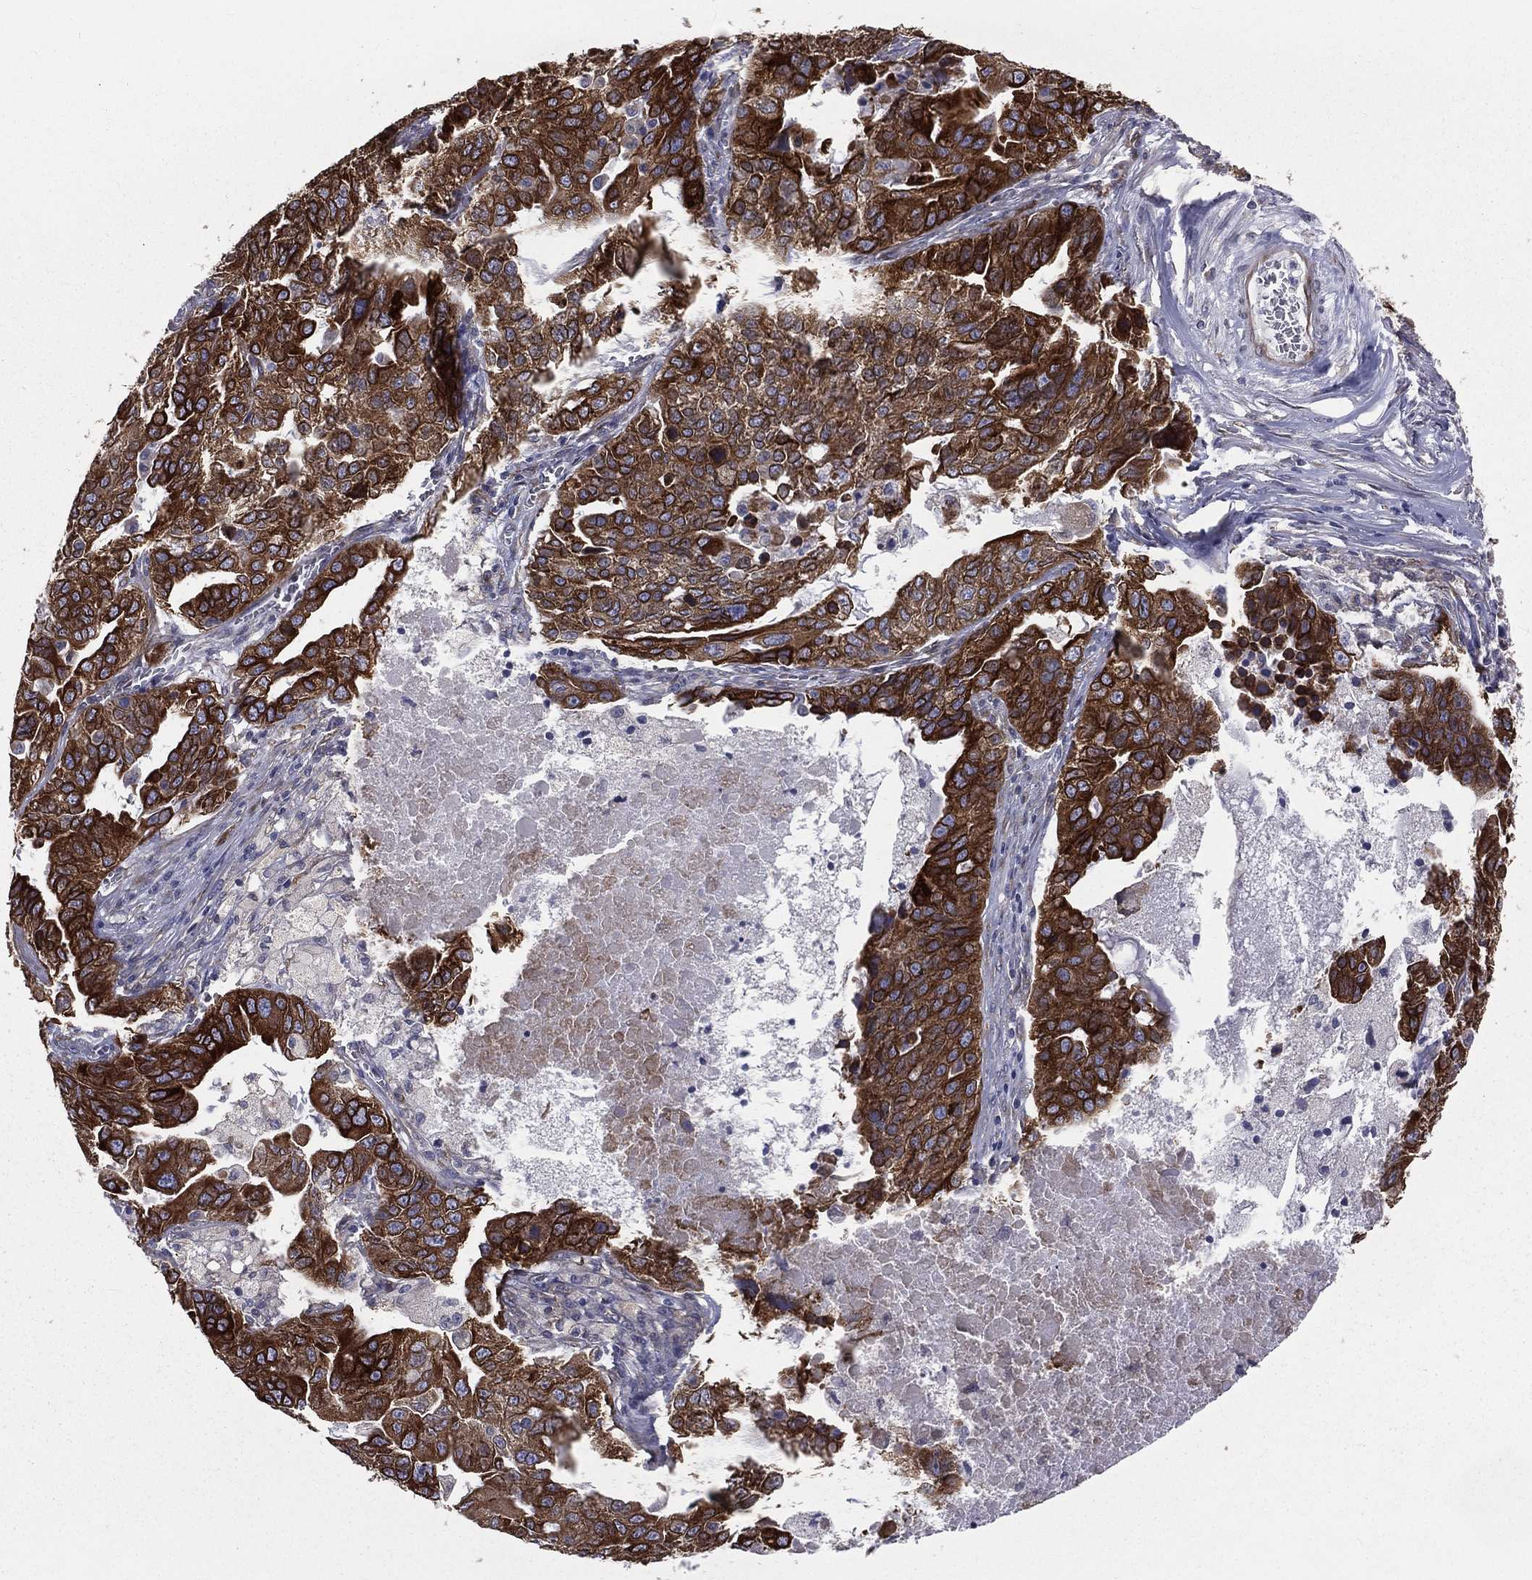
{"staining": {"intensity": "strong", "quantity": ">75%", "location": "cytoplasmic/membranous"}, "tissue": "ovarian cancer", "cell_type": "Tumor cells", "image_type": "cancer", "snomed": [{"axis": "morphology", "description": "Carcinoma, endometroid"}, {"axis": "topography", "description": "Soft tissue"}, {"axis": "topography", "description": "Ovary"}], "caption": "Tumor cells exhibit high levels of strong cytoplasmic/membranous expression in approximately >75% of cells in endometroid carcinoma (ovarian).", "gene": "PGRMC1", "patient": {"sex": "female", "age": 52}}